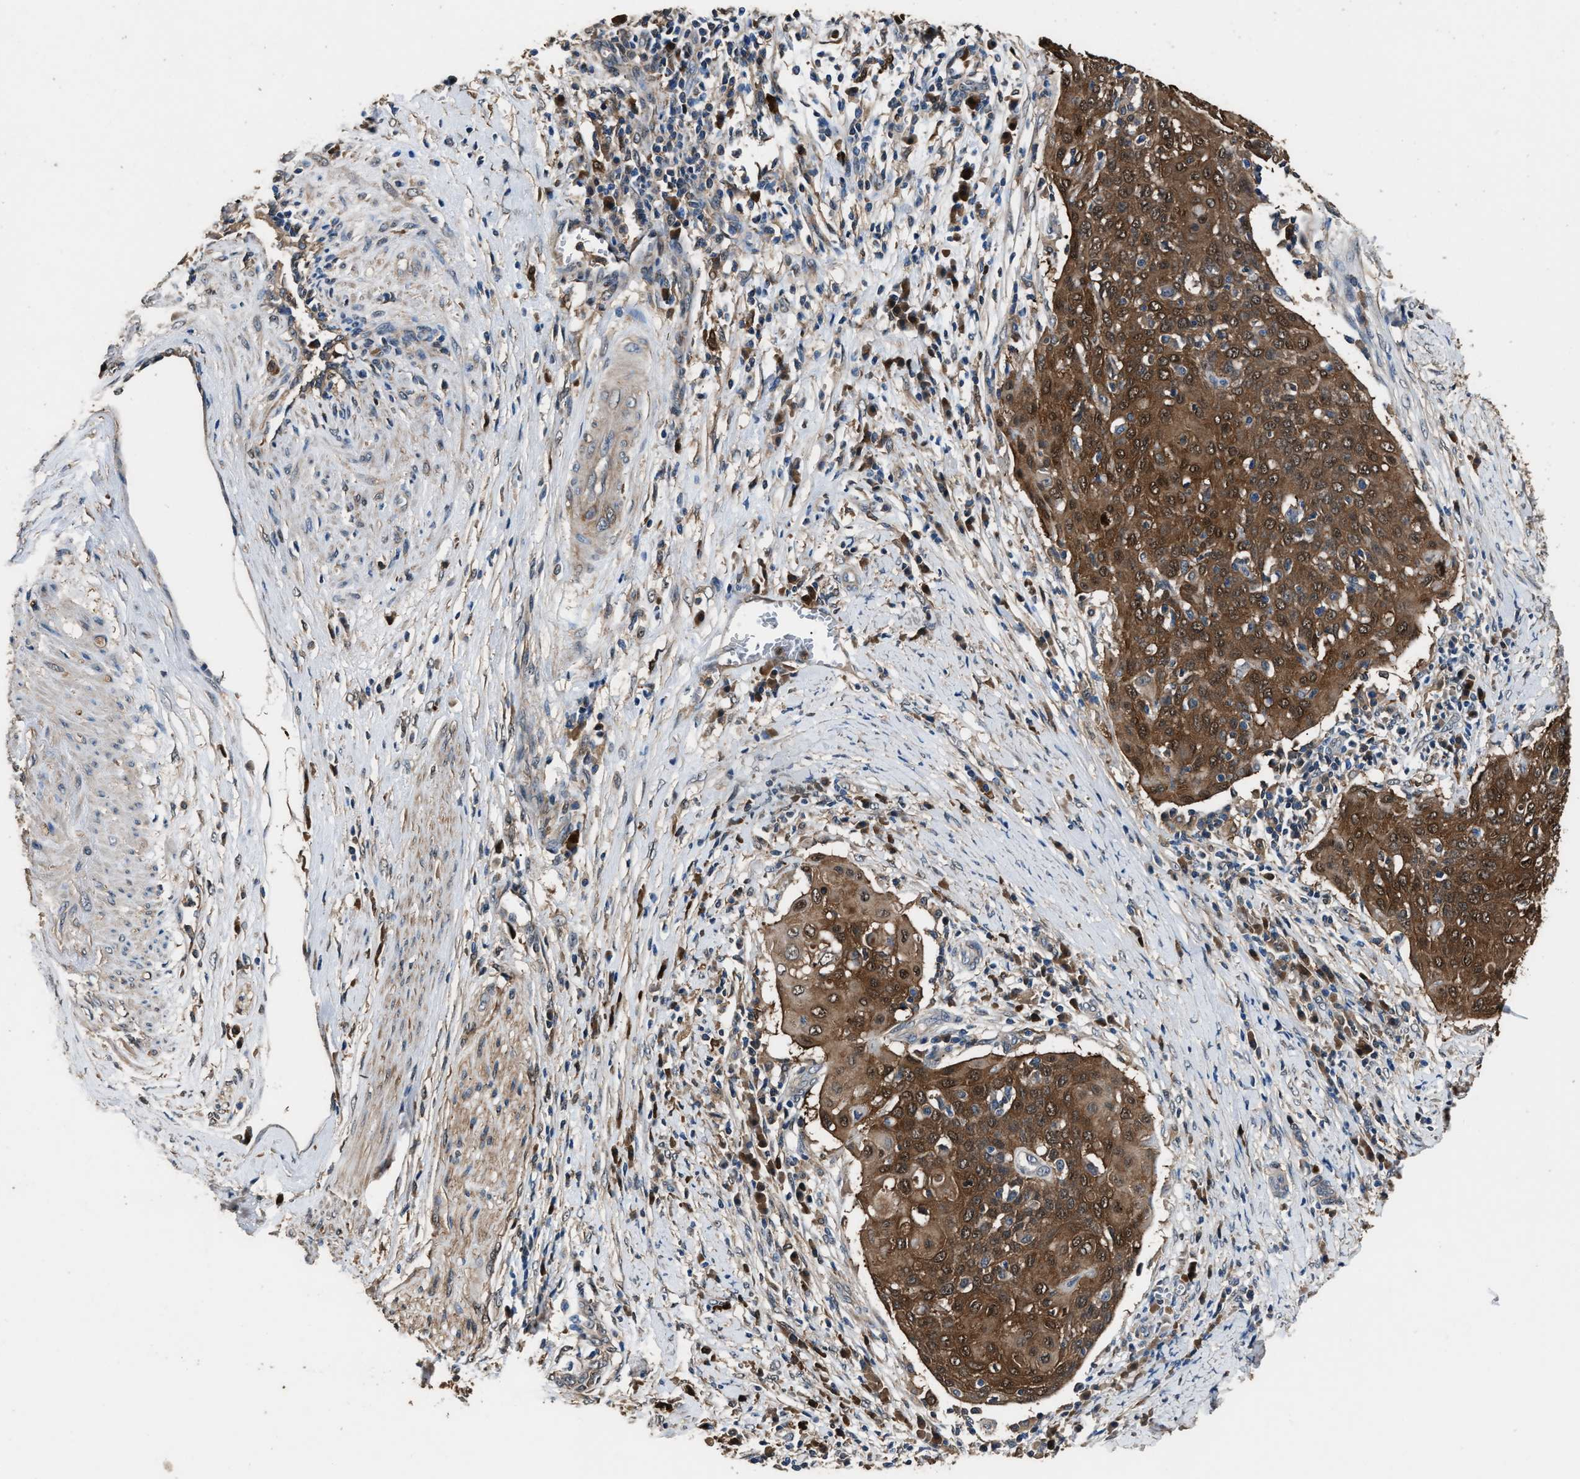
{"staining": {"intensity": "strong", "quantity": ">75%", "location": "cytoplasmic/membranous"}, "tissue": "cervical cancer", "cell_type": "Tumor cells", "image_type": "cancer", "snomed": [{"axis": "morphology", "description": "Squamous cell carcinoma, NOS"}, {"axis": "topography", "description": "Cervix"}], "caption": "A photomicrograph of human cervical cancer (squamous cell carcinoma) stained for a protein displays strong cytoplasmic/membranous brown staining in tumor cells. Immunohistochemistry stains the protein in brown and the nuclei are stained blue.", "gene": "GSTP1", "patient": {"sex": "female", "age": 39}}